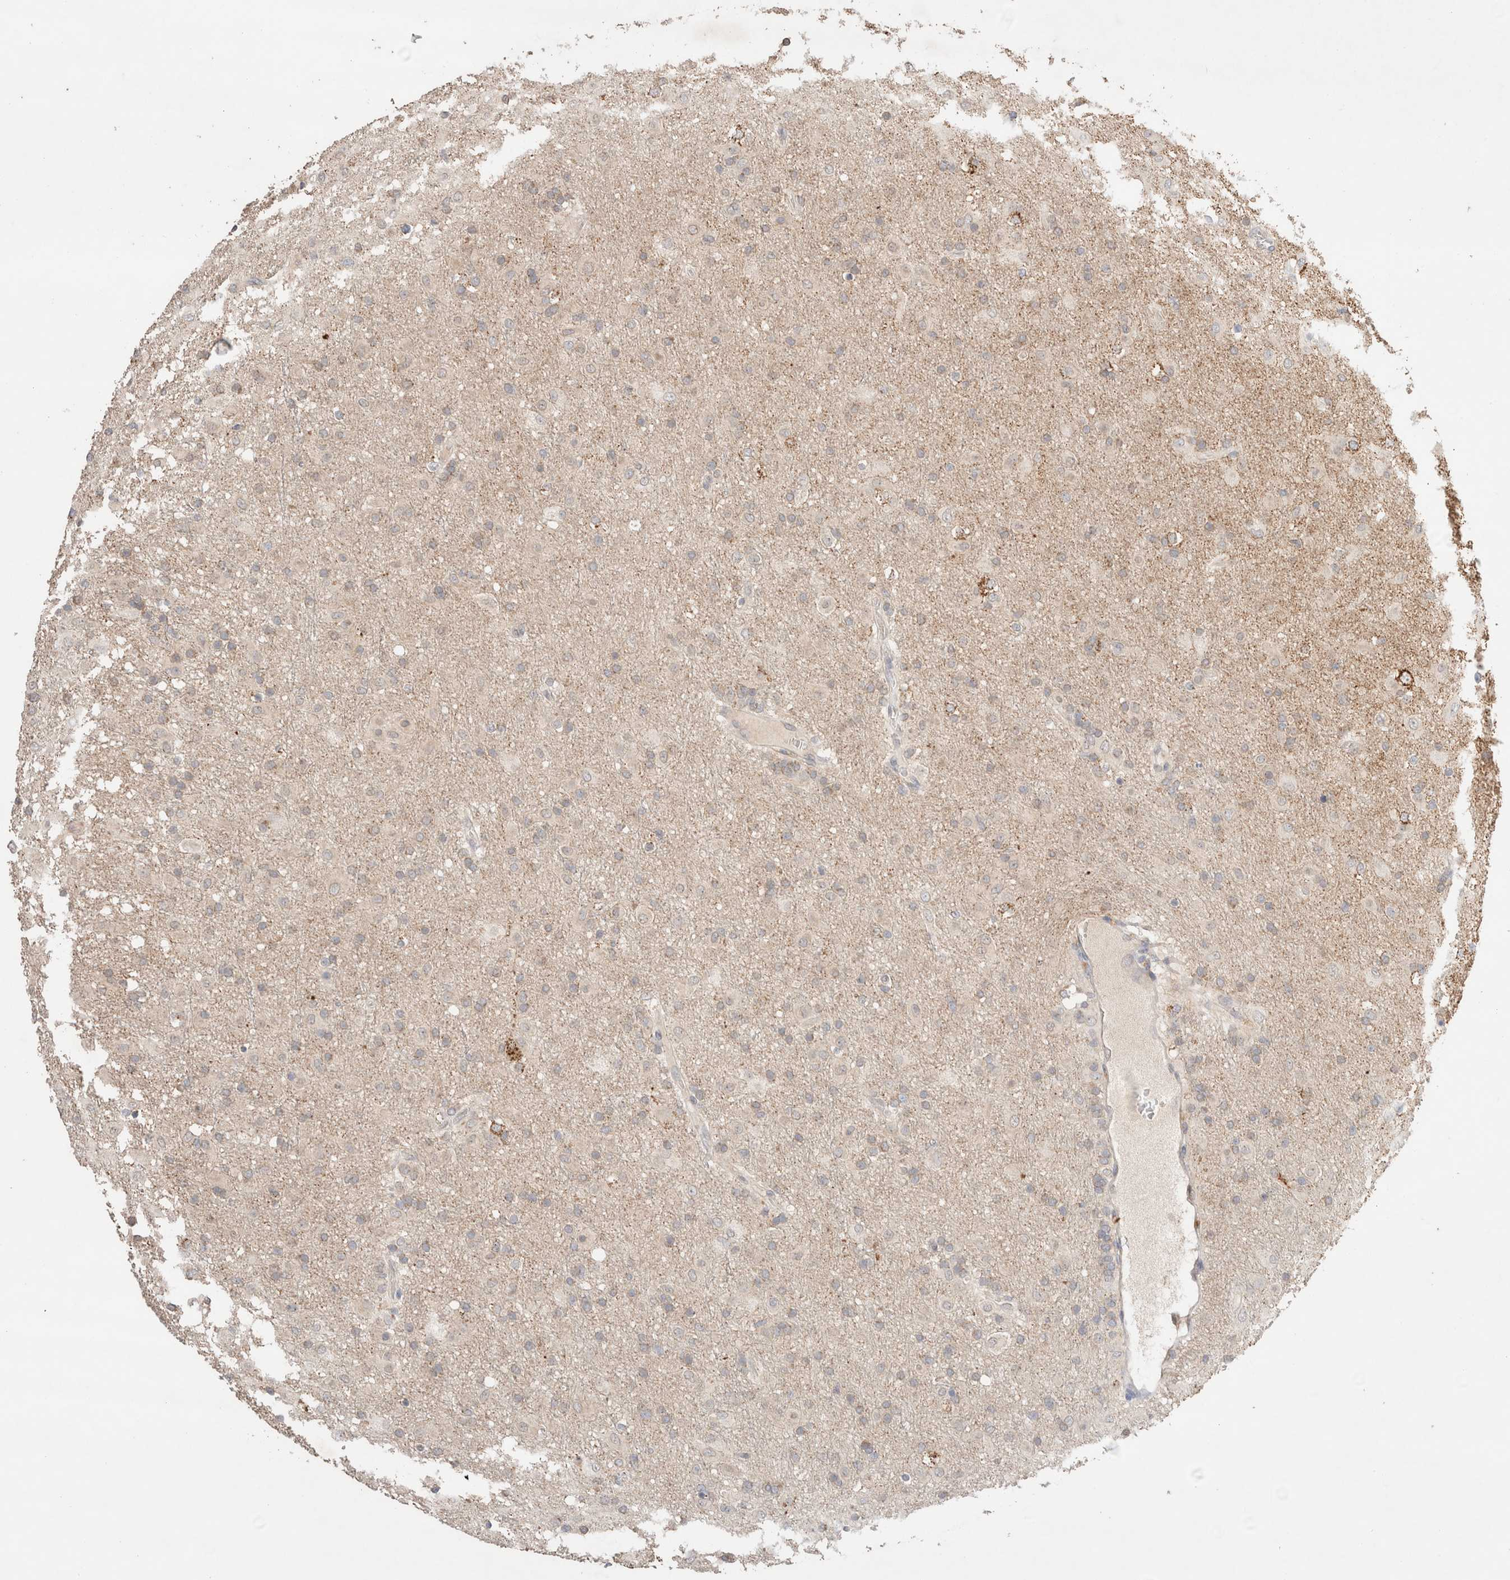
{"staining": {"intensity": "weak", "quantity": "25%-75%", "location": "cytoplasmic/membranous"}, "tissue": "glioma", "cell_type": "Tumor cells", "image_type": "cancer", "snomed": [{"axis": "morphology", "description": "Glioma, malignant, Low grade"}, {"axis": "topography", "description": "Brain"}], "caption": "Protein staining shows weak cytoplasmic/membranous staining in approximately 25%-75% of tumor cells in malignant low-grade glioma. (brown staining indicates protein expression, while blue staining denotes nuclei).", "gene": "TRIM41", "patient": {"sex": "male", "age": 65}}